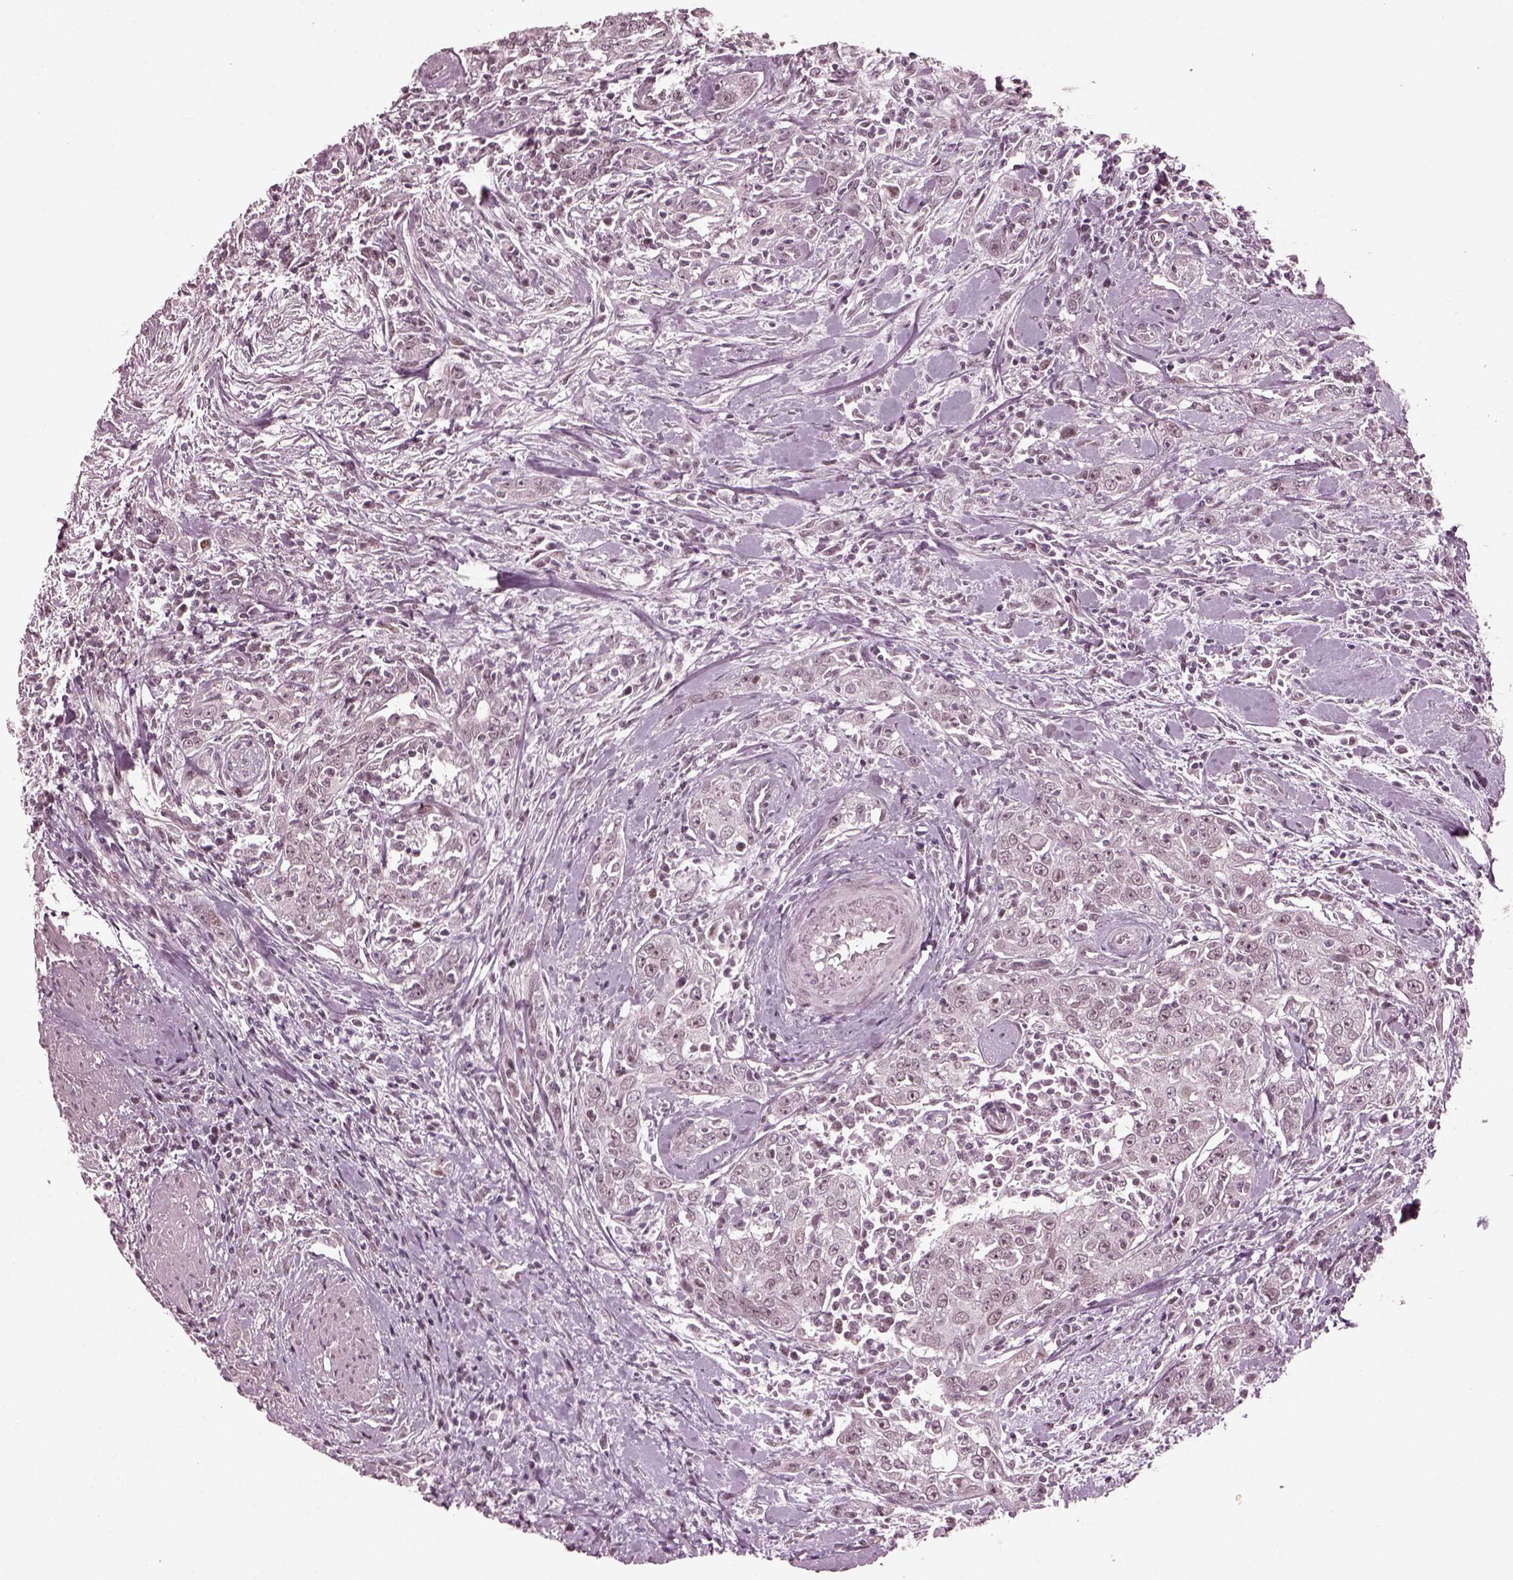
{"staining": {"intensity": "negative", "quantity": "none", "location": "none"}, "tissue": "urothelial cancer", "cell_type": "Tumor cells", "image_type": "cancer", "snomed": [{"axis": "morphology", "description": "Urothelial carcinoma, High grade"}, {"axis": "topography", "description": "Urinary bladder"}], "caption": "A photomicrograph of high-grade urothelial carcinoma stained for a protein demonstrates no brown staining in tumor cells.", "gene": "TRIB3", "patient": {"sex": "male", "age": 83}}